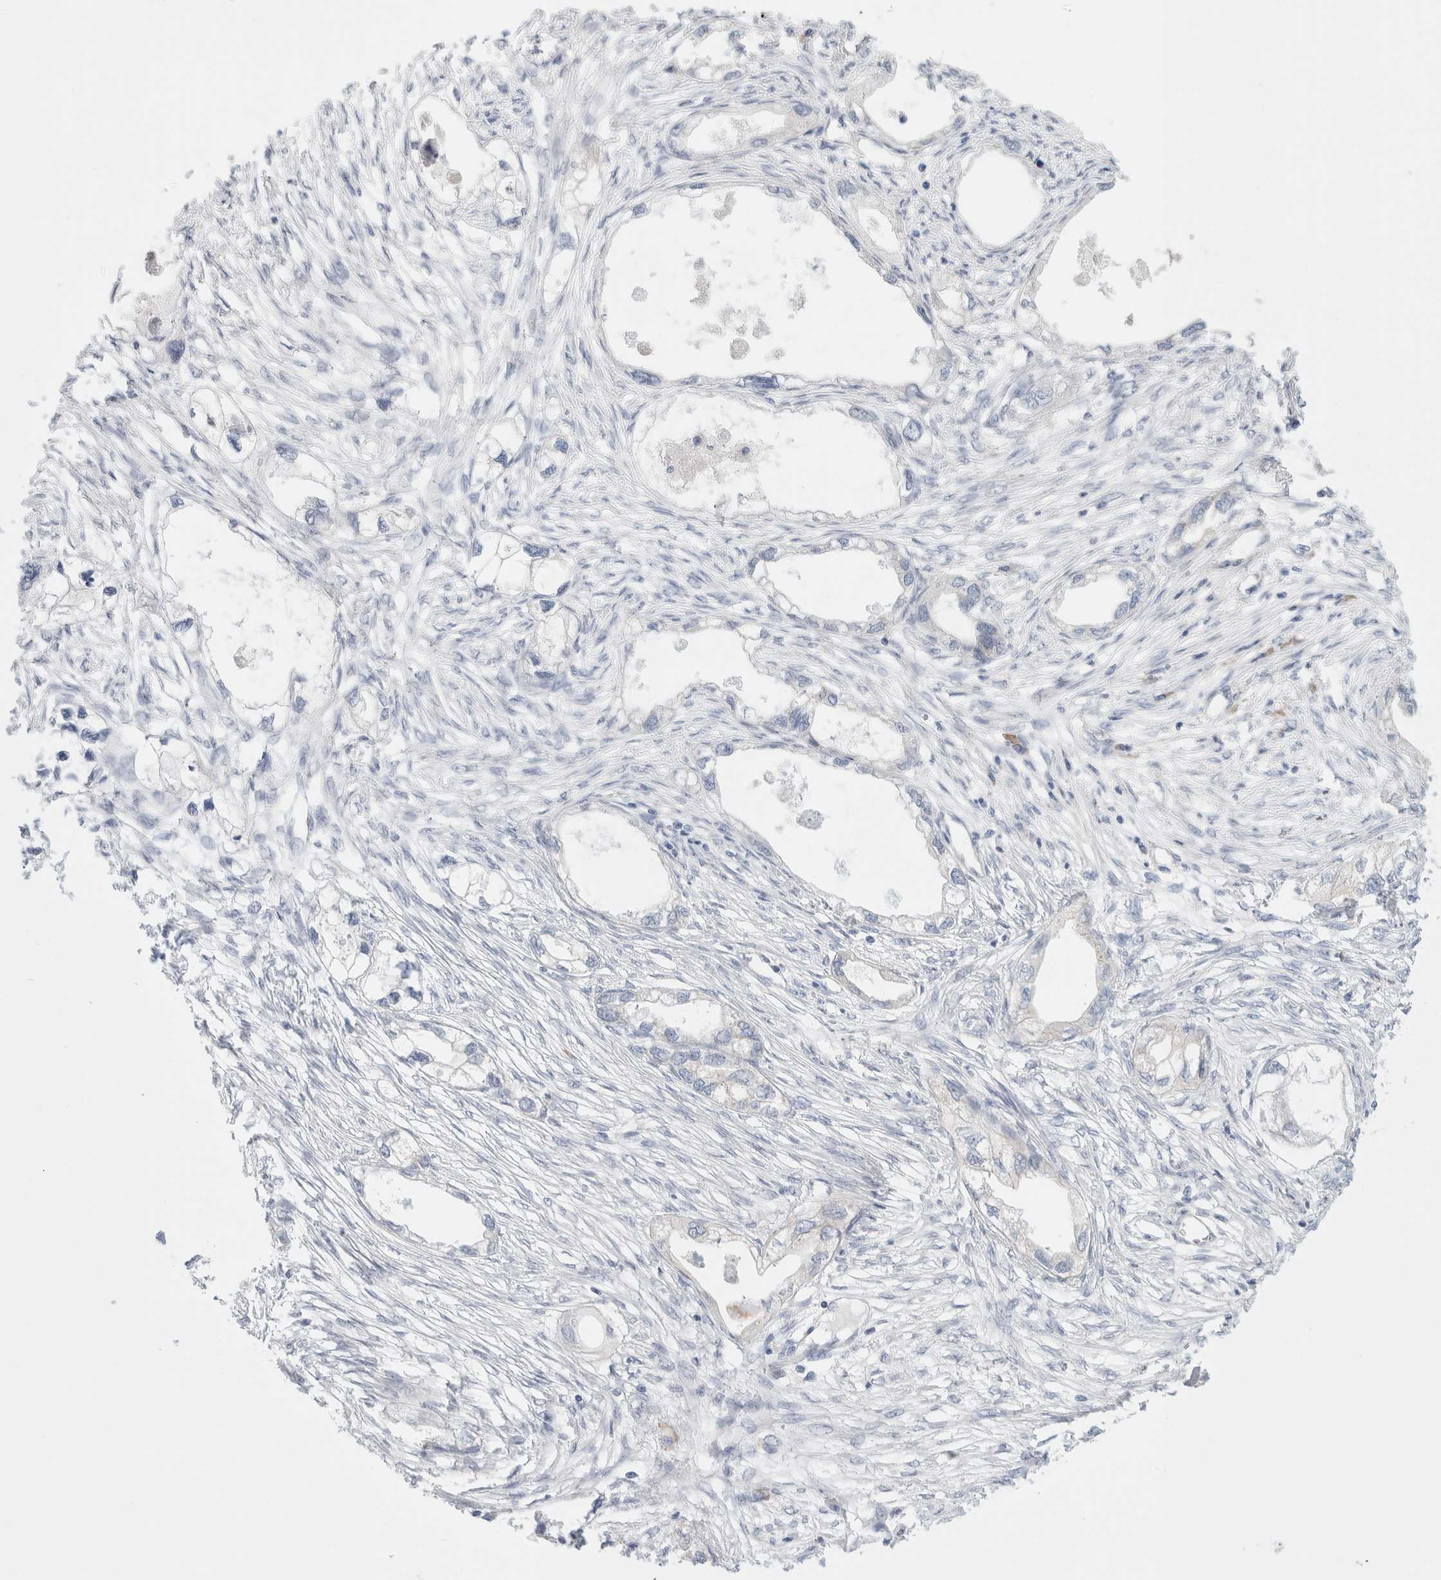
{"staining": {"intensity": "negative", "quantity": "none", "location": "none"}, "tissue": "endometrial cancer", "cell_type": "Tumor cells", "image_type": "cancer", "snomed": [{"axis": "morphology", "description": "Adenocarcinoma, NOS"}, {"axis": "morphology", "description": "Adenocarcinoma, metastatic, NOS"}, {"axis": "topography", "description": "Adipose tissue"}, {"axis": "topography", "description": "Endometrium"}], "caption": "The photomicrograph displays no staining of tumor cells in endometrial adenocarcinoma. The staining is performed using DAB (3,3'-diaminobenzidine) brown chromogen with nuclei counter-stained in using hematoxylin.", "gene": "CSK", "patient": {"sex": "female", "age": 67}}